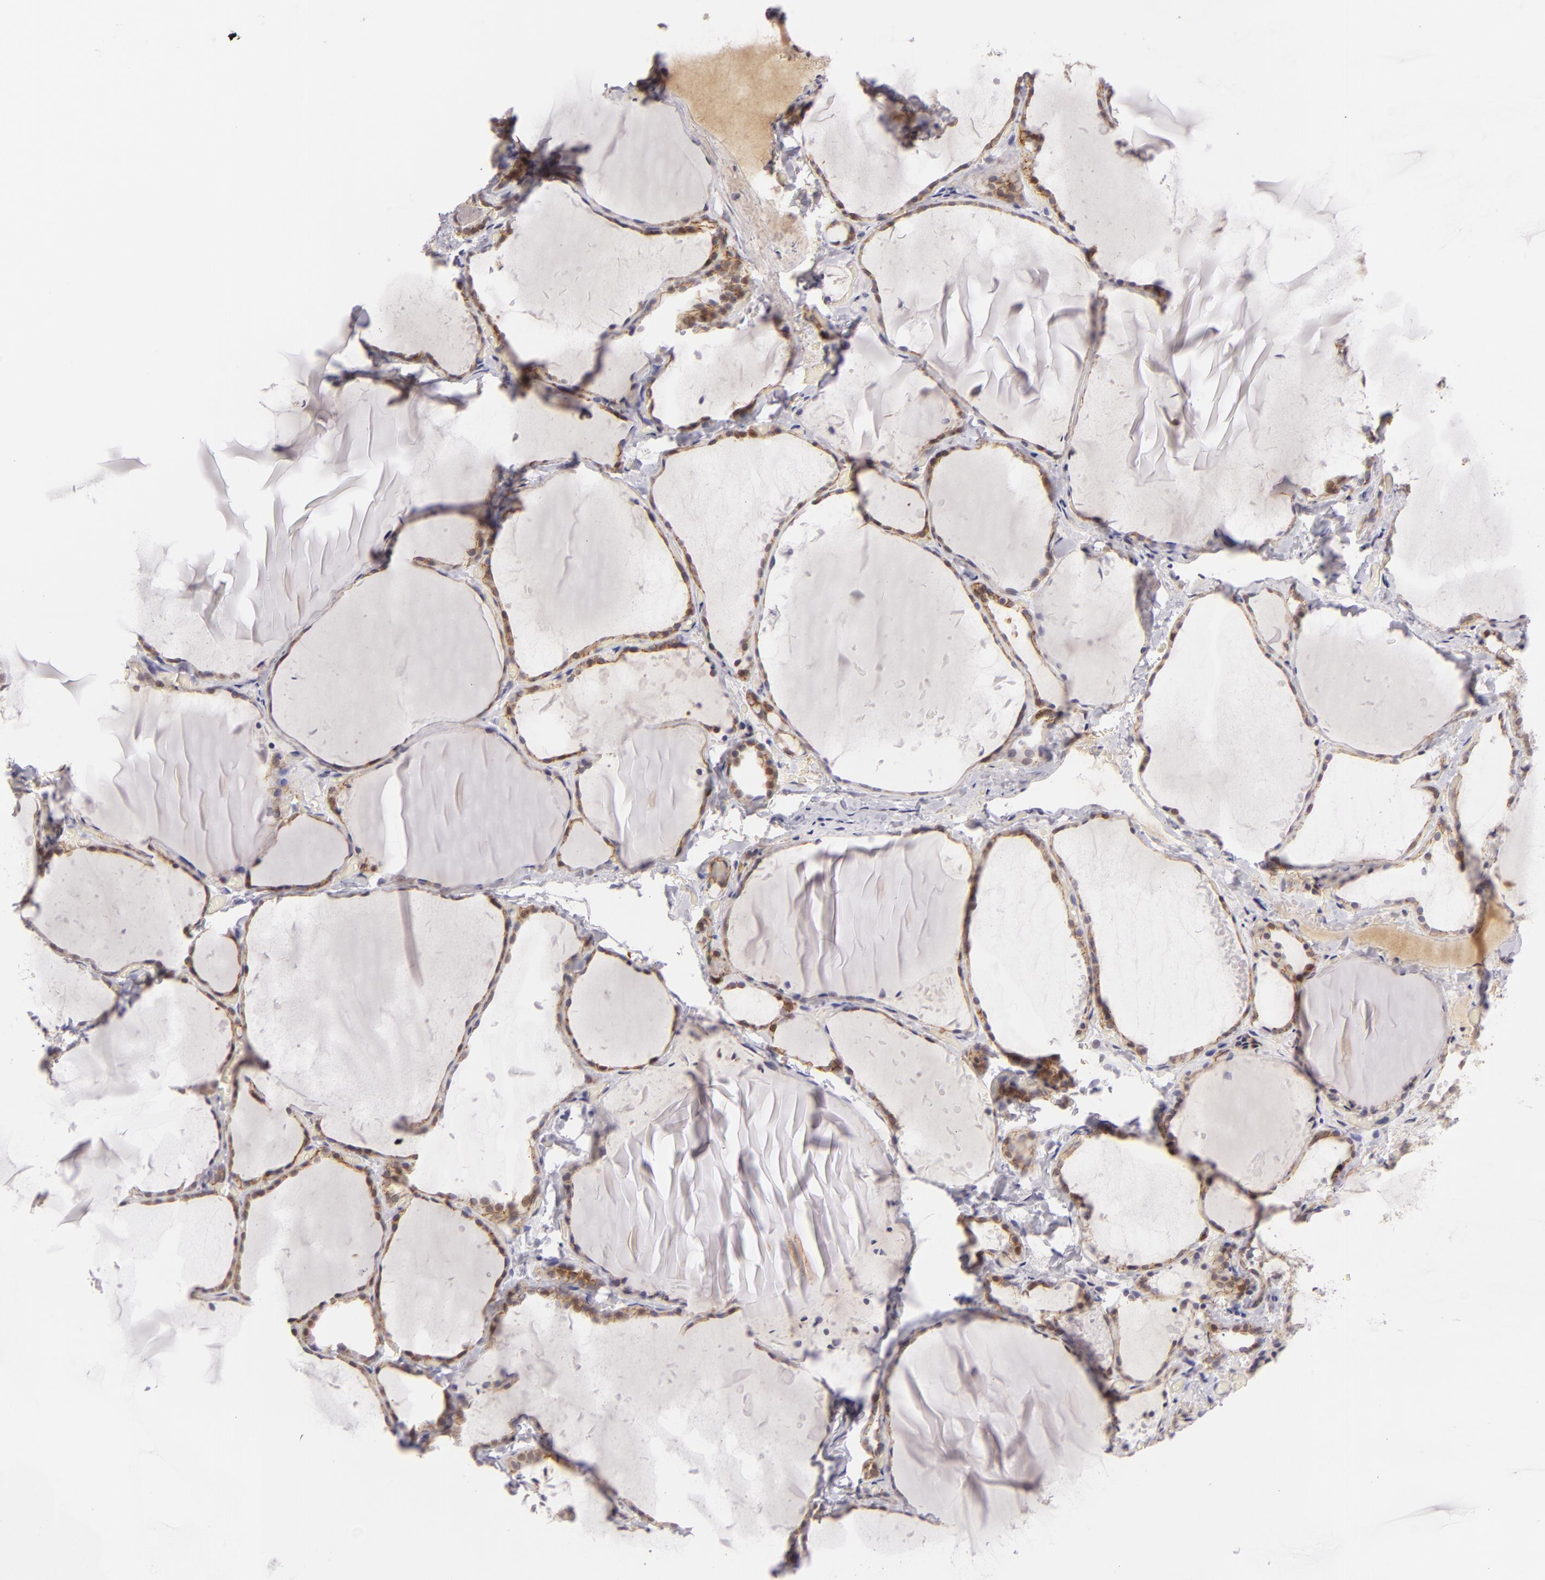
{"staining": {"intensity": "moderate", "quantity": "25%-75%", "location": "cytoplasmic/membranous"}, "tissue": "thyroid gland", "cell_type": "Glandular cells", "image_type": "normal", "snomed": [{"axis": "morphology", "description": "Normal tissue, NOS"}, {"axis": "topography", "description": "Thyroid gland"}], "caption": "The micrograph reveals immunohistochemical staining of normal thyroid gland. There is moderate cytoplasmic/membranous expression is appreciated in approximately 25%-75% of glandular cells. Using DAB (brown) and hematoxylin (blue) stains, captured at high magnification using brightfield microscopy.", "gene": "CTNNB1", "patient": {"sex": "female", "age": 22}}